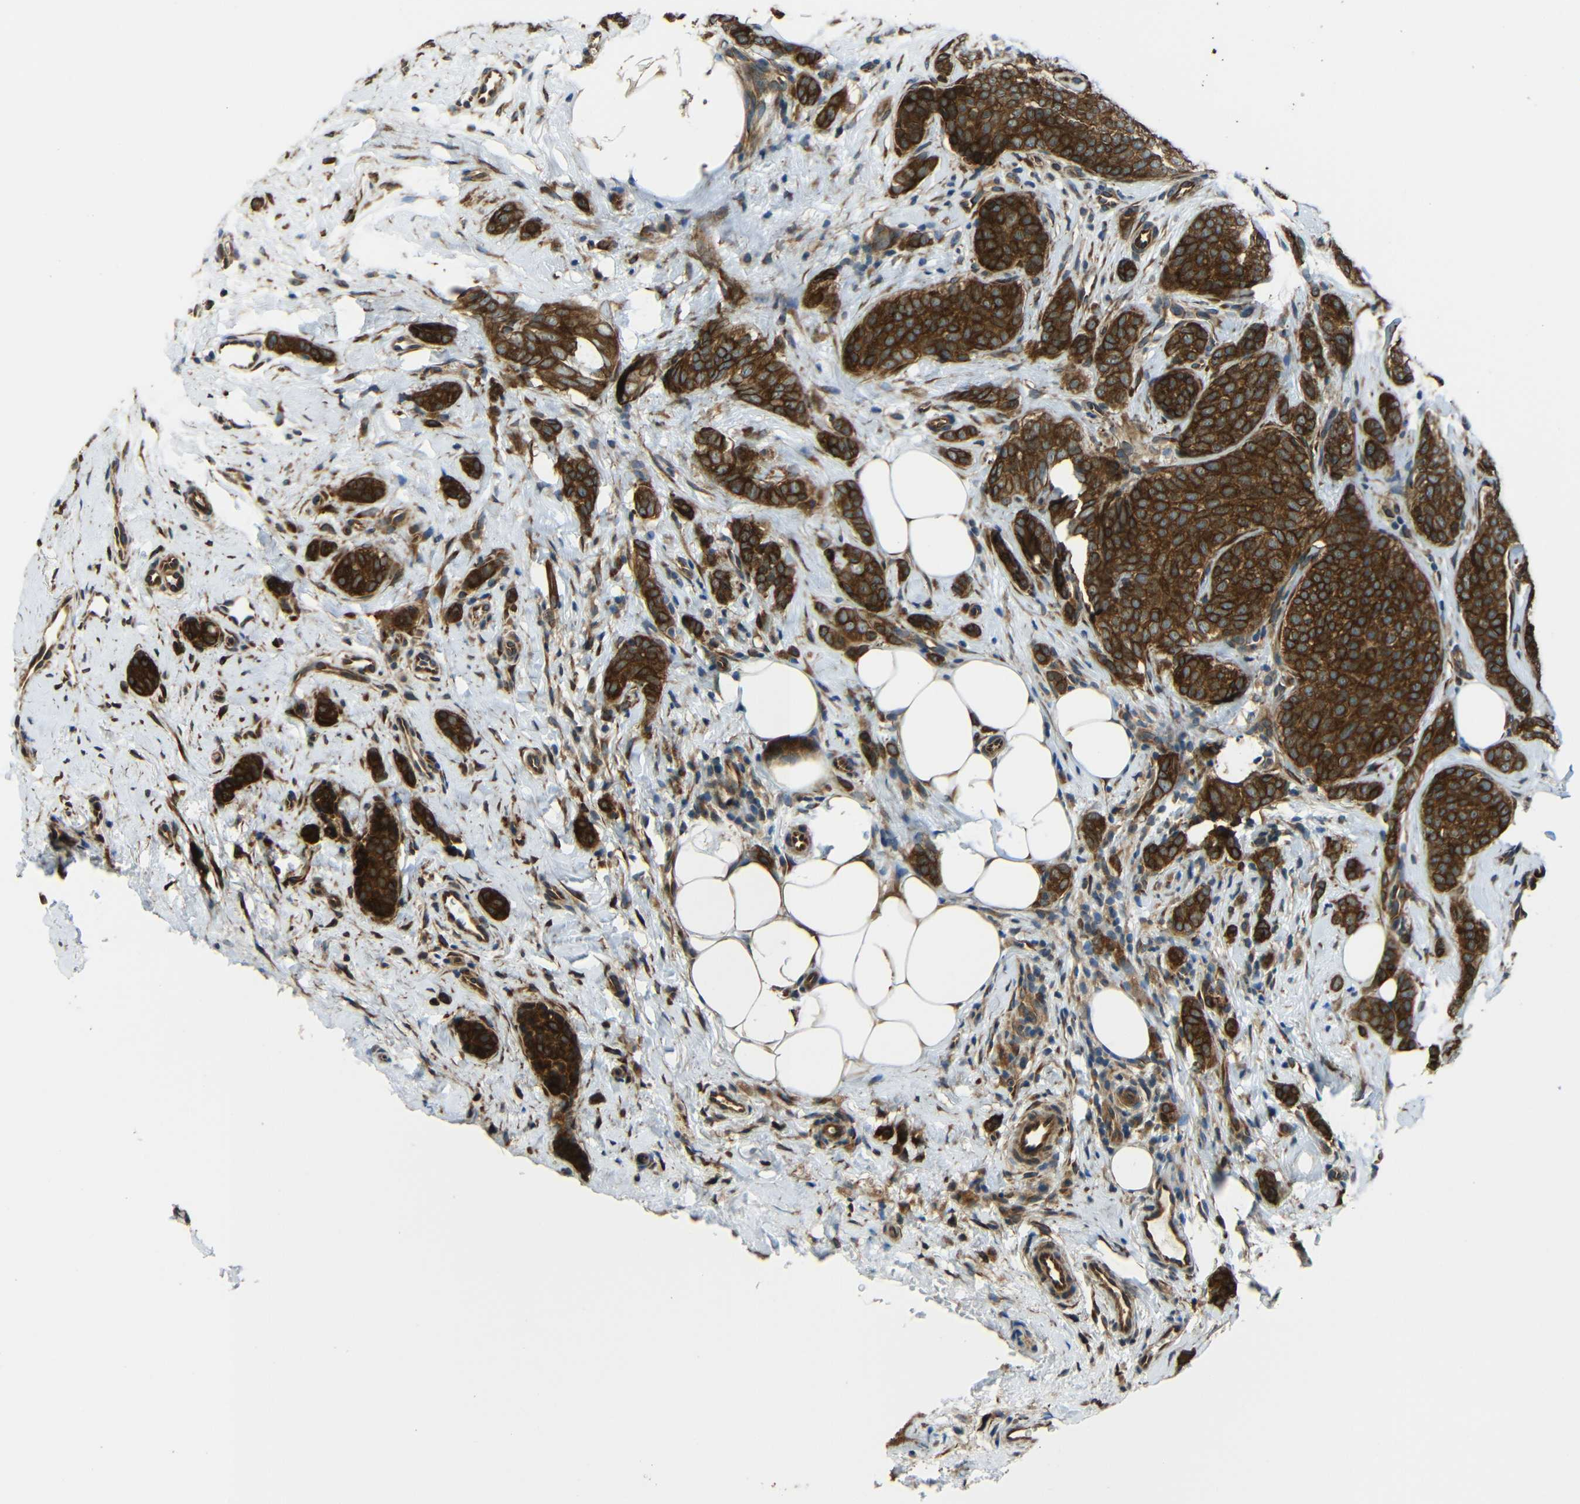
{"staining": {"intensity": "strong", "quantity": ">75%", "location": "cytoplasmic/membranous"}, "tissue": "breast cancer", "cell_type": "Tumor cells", "image_type": "cancer", "snomed": [{"axis": "morphology", "description": "Lobular carcinoma"}, {"axis": "topography", "description": "Skin"}, {"axis": "topography", "description": "Breast"}], "caption": "This is a histology image of immunohistochemistry staining of lobular carcinoma (breast), which shows strong positivity in the cytoplasmic/membranous of tumor cells.", "gene": "VAPB", "patient": {"sex": "female", "age": 46}}